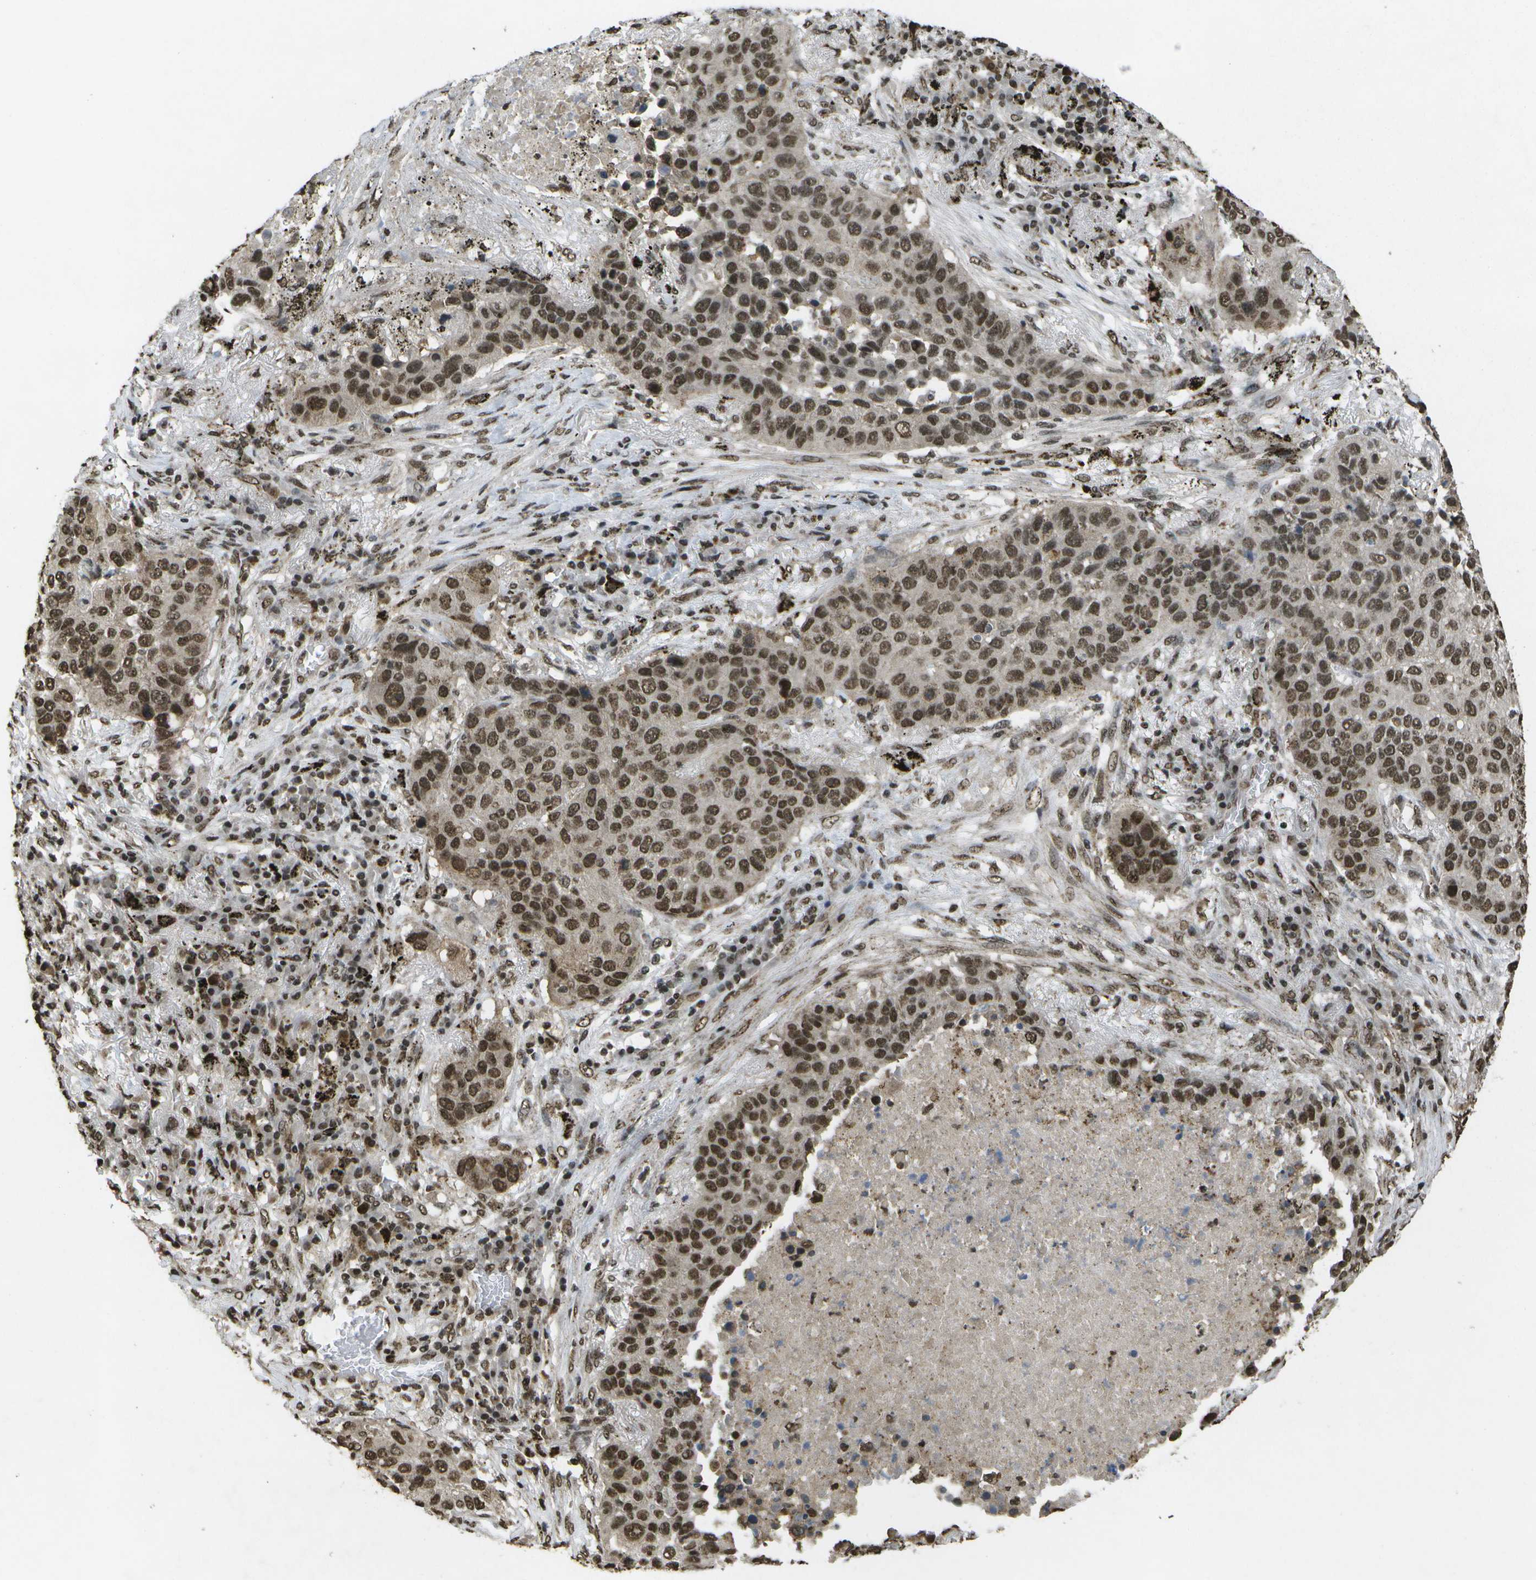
{"staining": {"intensity": "moderate", "quantity": ">75%", "location": "nuclear"}, "tissue": "lung cancer", "cell_type": "Tumor cells", "image_type": "cancer", "snomed": [{"axis": "morphology", "description": "Squamous cell carcinoma, NOS"}, {"axis": "topography", "description": "Lung"}], "caption": "A brown stain highlights moderate nuclear staining of a protein in lung squamous cell carcinoma tumor cells.", "gene": "SPEN", "patient": {"sex": "male", "age": 57}}